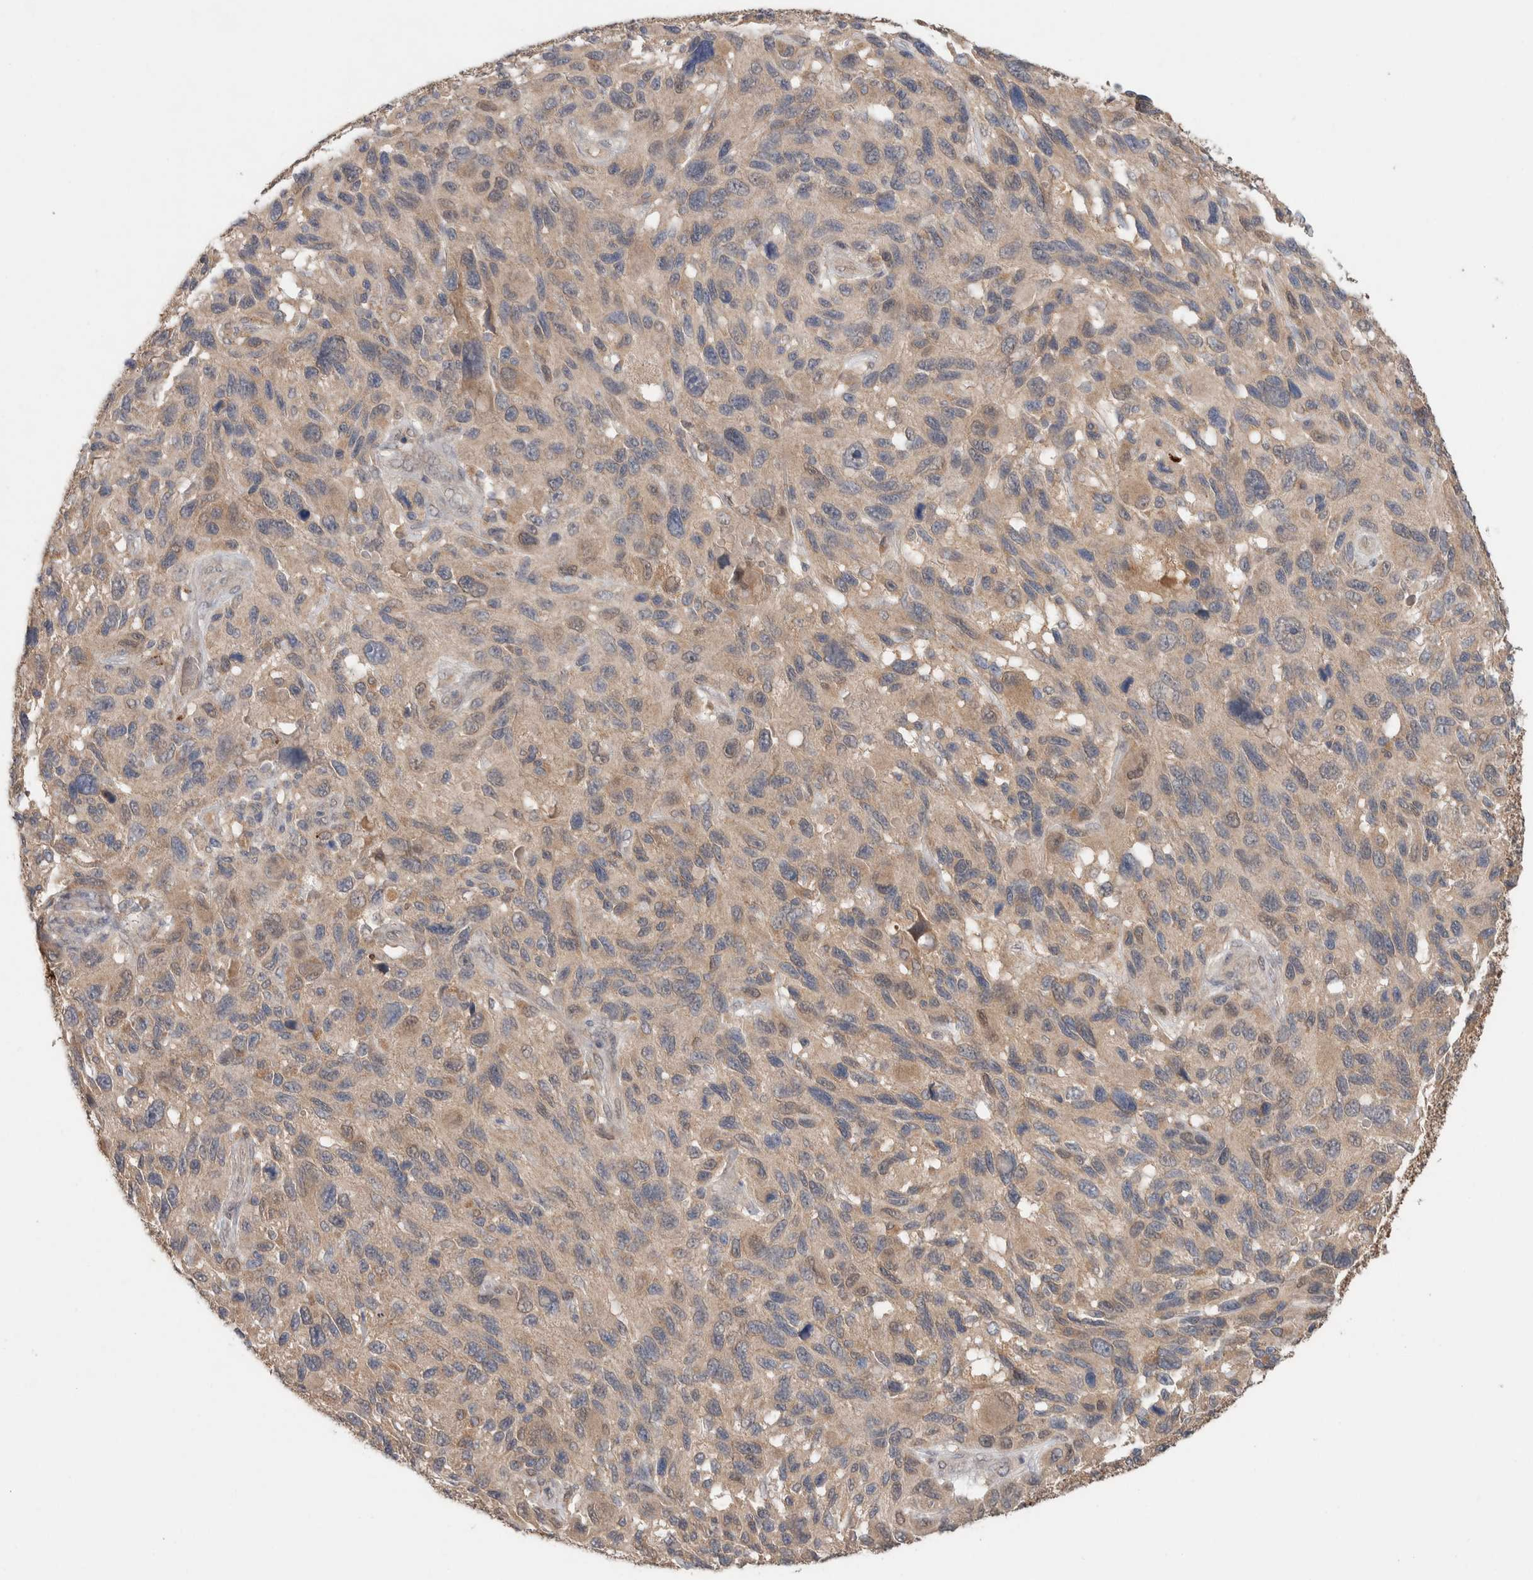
{"staining": {"intensity": "weak", "quantity": ">75%", "location": "cytoplasmic/membranous"}, "tissue": "melanoma", "cell_type": "Tumor cells", "image_type": "cancer", "snomed": [{"axis": "morphology", "description": "Malignant melanoma, NOS"}, {"axis": "topography", "description": "Skin"}], "caption": "DAB immunohistochemical staining of human malignant melanoma exhibits weak cytoplasmic/membranous protein staining in about >75% of tumor cells.", "gene": "KCNJ5", "patient": {"sex": "male", "age": 53}}